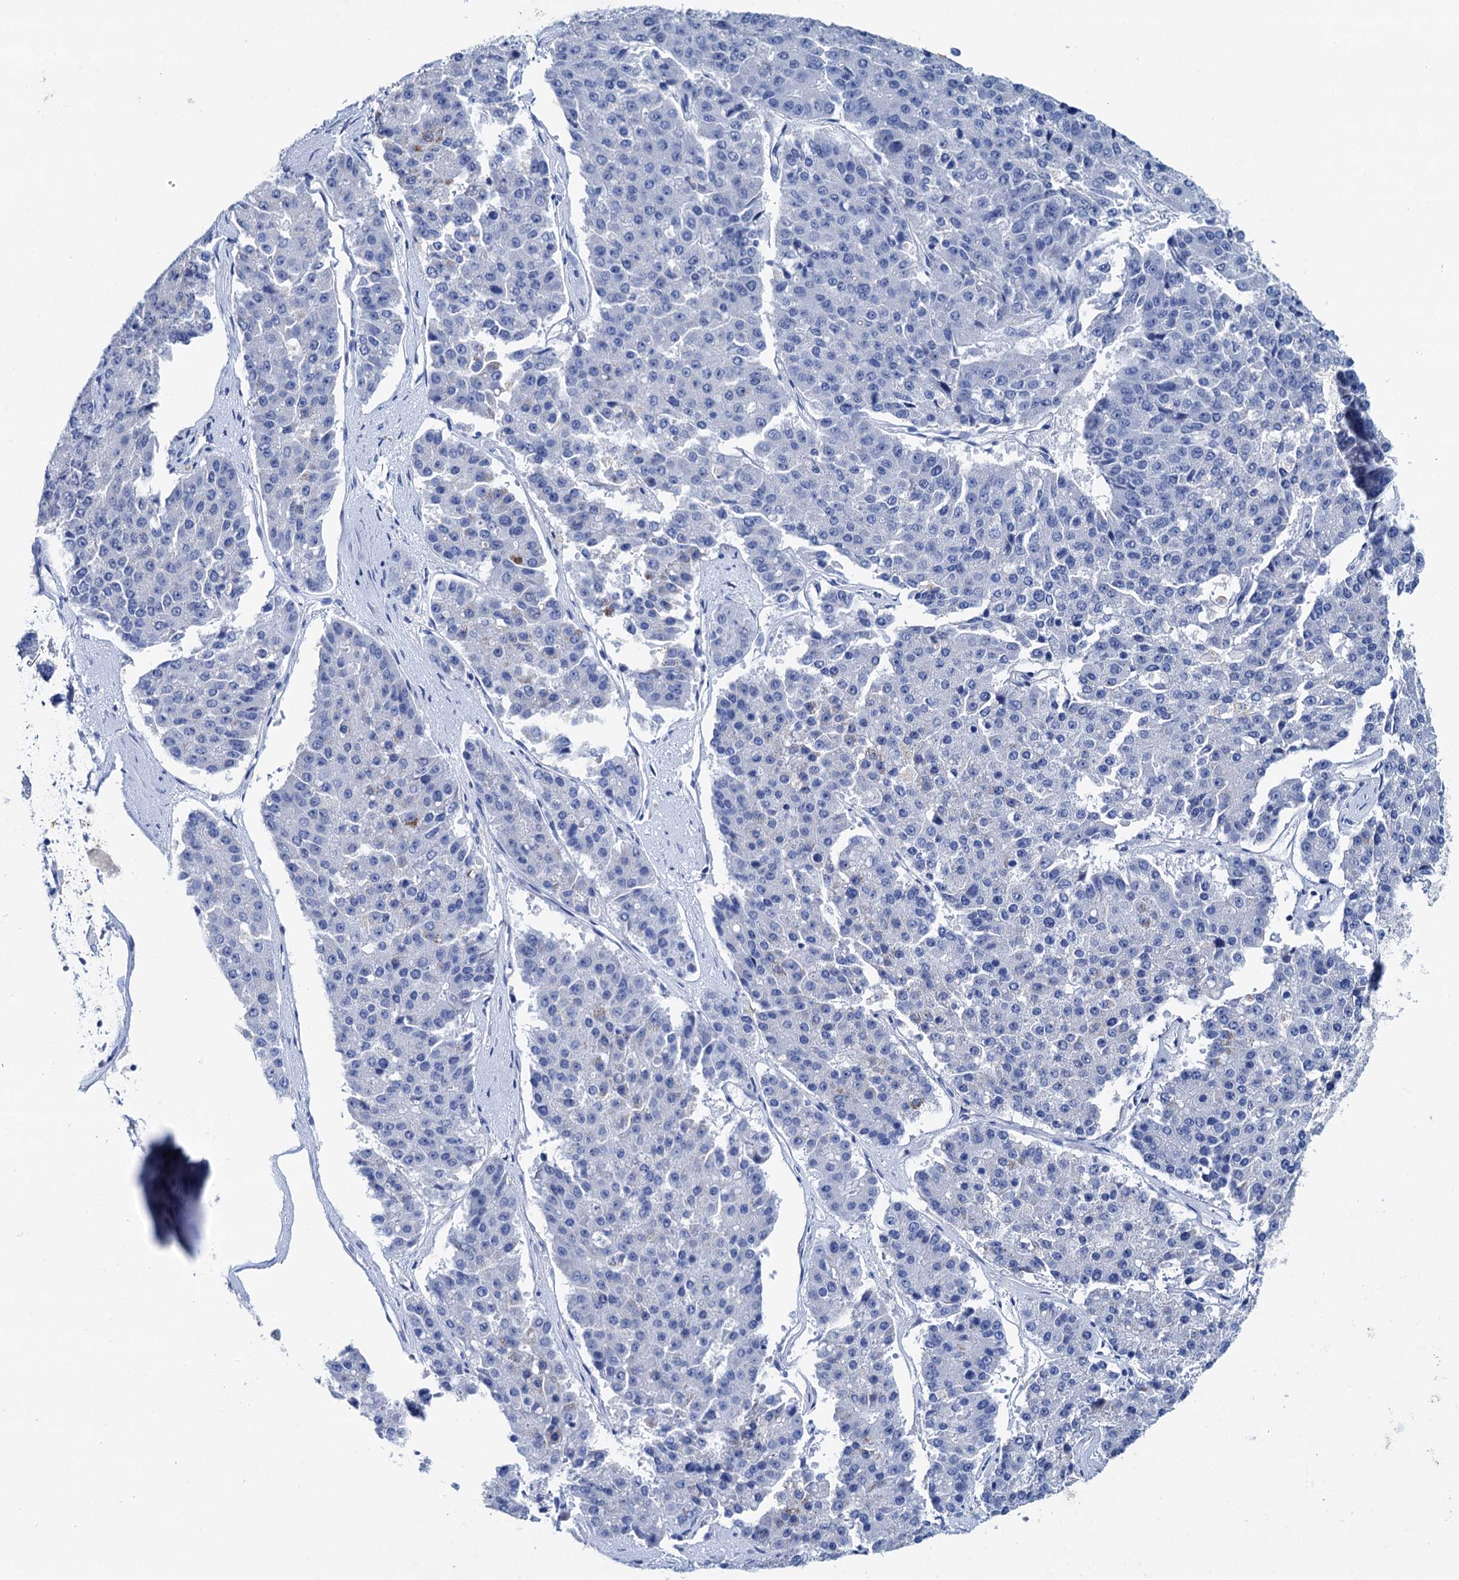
{"staining": {"intensity": "negative", "quantity": "none", "location": "none"}, "tissue": "pancreatic cancer", "cell_type": "Tumor cells", "image_type": "cancer", "snomed": [{"axis": "morphology", "description": "Adenocarcinoma, NOS"}, {"axis": "topography", "description": "Pancreas"}], "caption": "Protein analysis of adenocarcinoma (pancreatic) displays no significant positivity in tumor cells. Nuclei are stained in blue.", "gene": "BRINP1", "patient": {"sex": "male", "age": 50}}